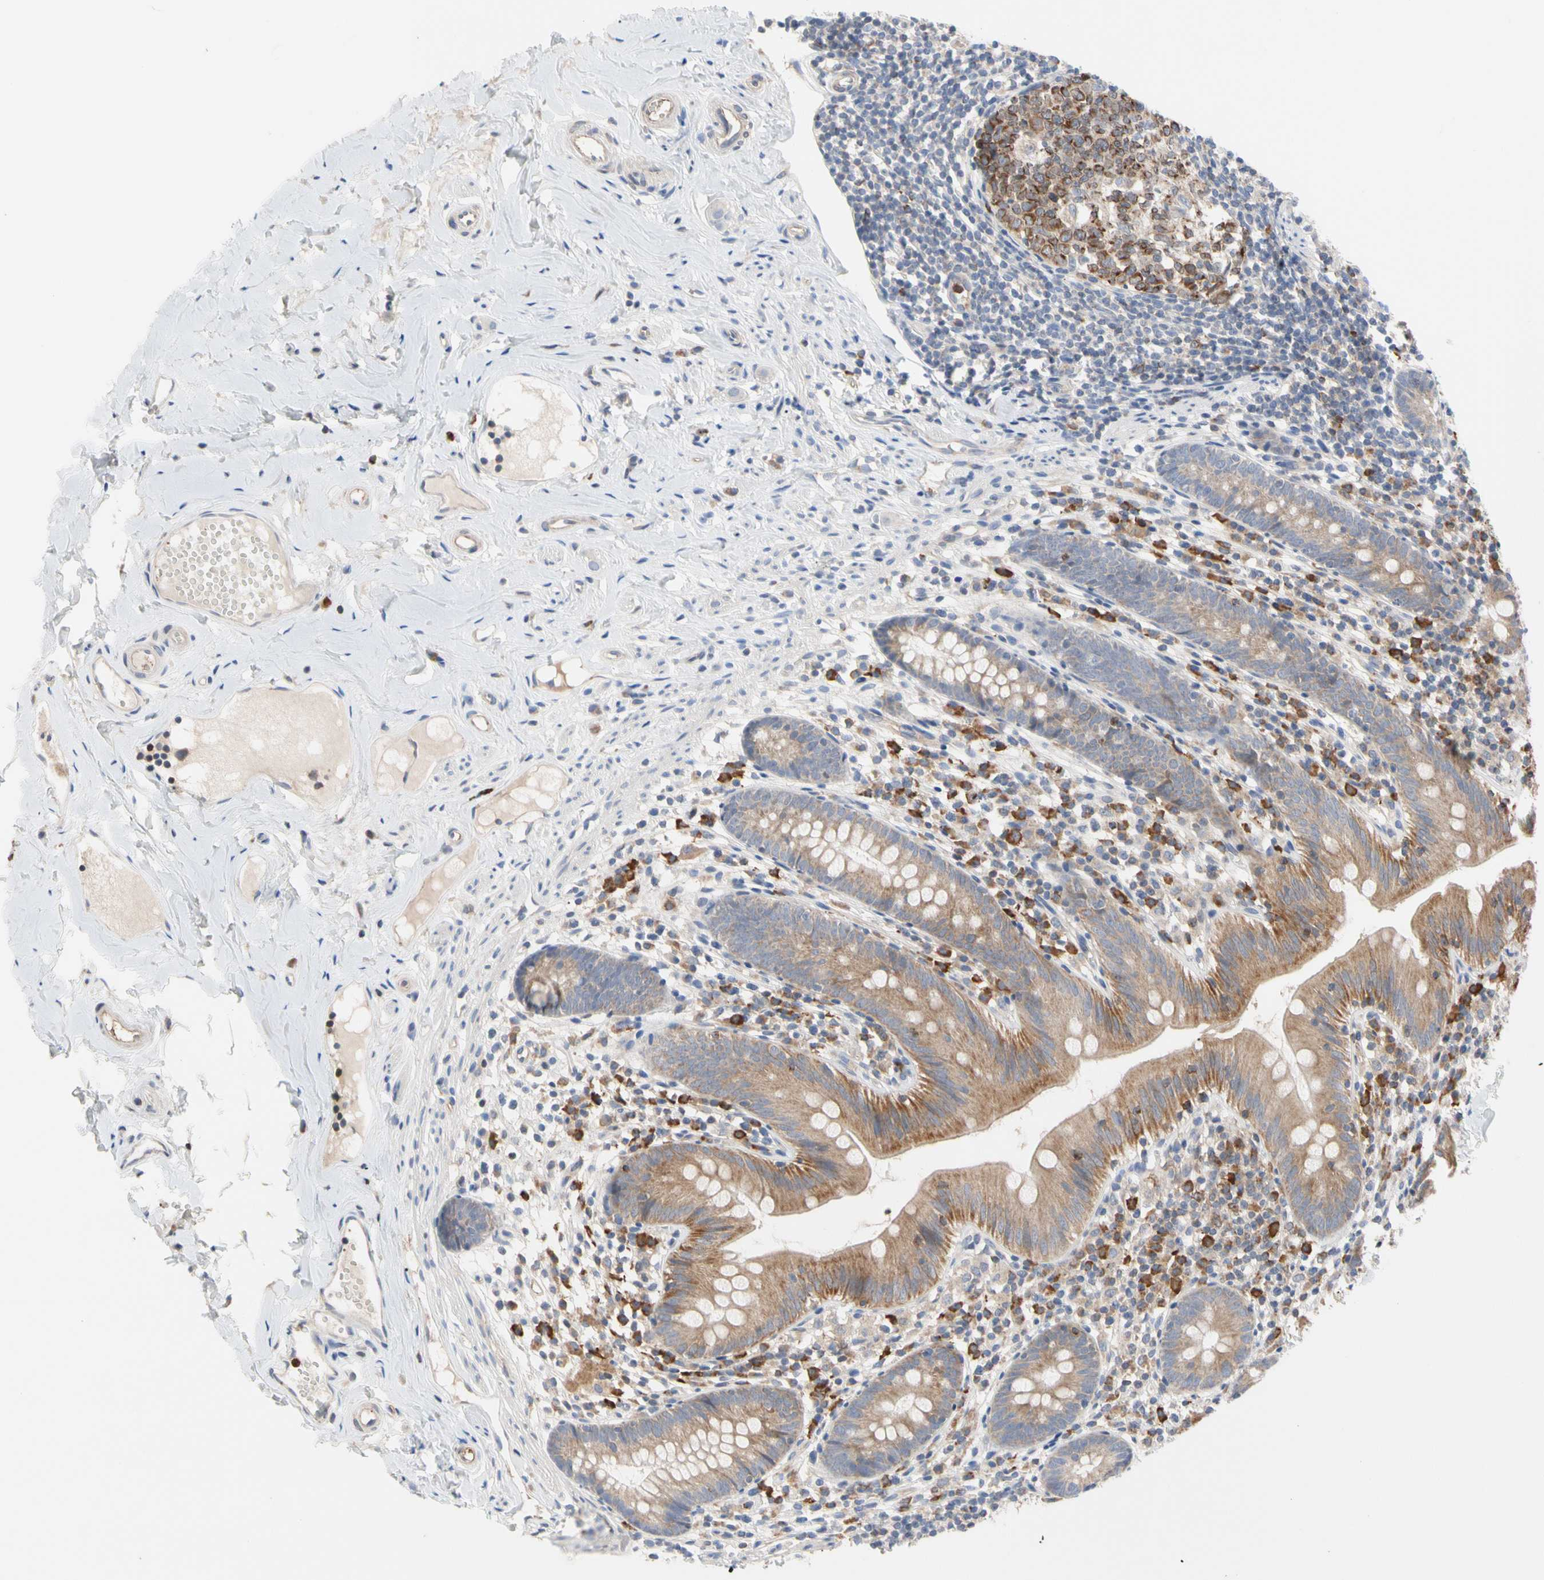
{"staining": {"intensity": "moderate", "quantity": ">75%", "location": "cytoplasmic/membranous"}, "tissue": "appendix", "cell_type": "Glandular cells", "image_type": "normal", "snomed": [{"axis": "morphology", "description": "Normal tissue, NOS"}, {"axis": "topography", "description": "Appendix"}], "caption": "Appendix stained for a protein shows moderate cytoplasmic/membranous positivity in glandular cells. (Brightfield microscopy of DAB IHC at high magnification).", "gene": "MCL1", "patient": {"sex": "male", "age": 52}}